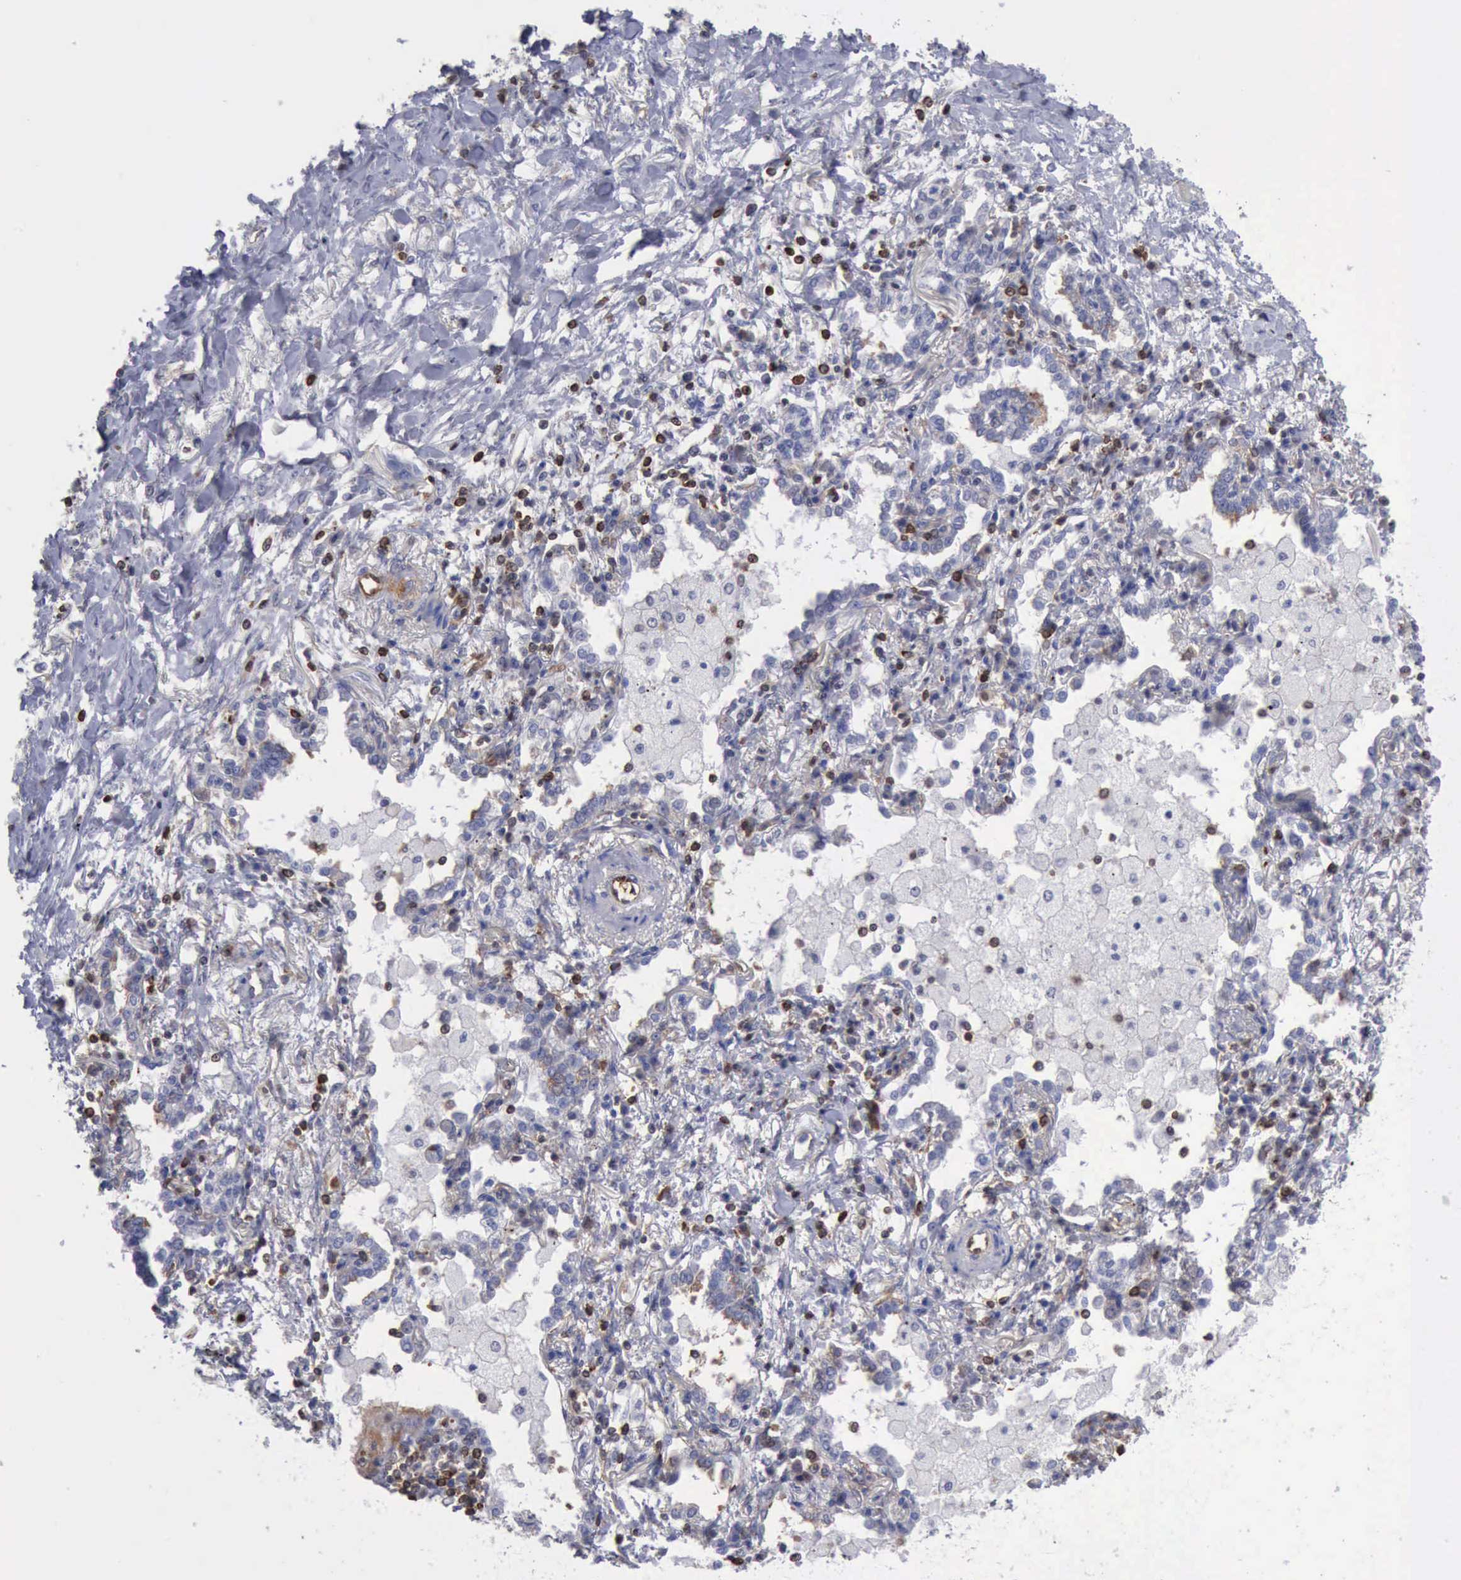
{"staining": {"intensity": "negative", "quantity": "none", "location": "none"}, "tissue": "lung cancer", "cell_type": "Tumor cells", "image_type": "cancer", "snomed": [{"axis": "morphology", "description": "Adenocarcinoma, NOS"}, {"axis": "topography", "description": "Lung"}], "caption": "An IHC micrograph of lung cancer (adenocarcinoma) is shown. There is no staining in tumor cells of lung cancer (adenocarcinoma).", "gene": "PDCD4", "patient": {"sex": "male", "age": 60}}